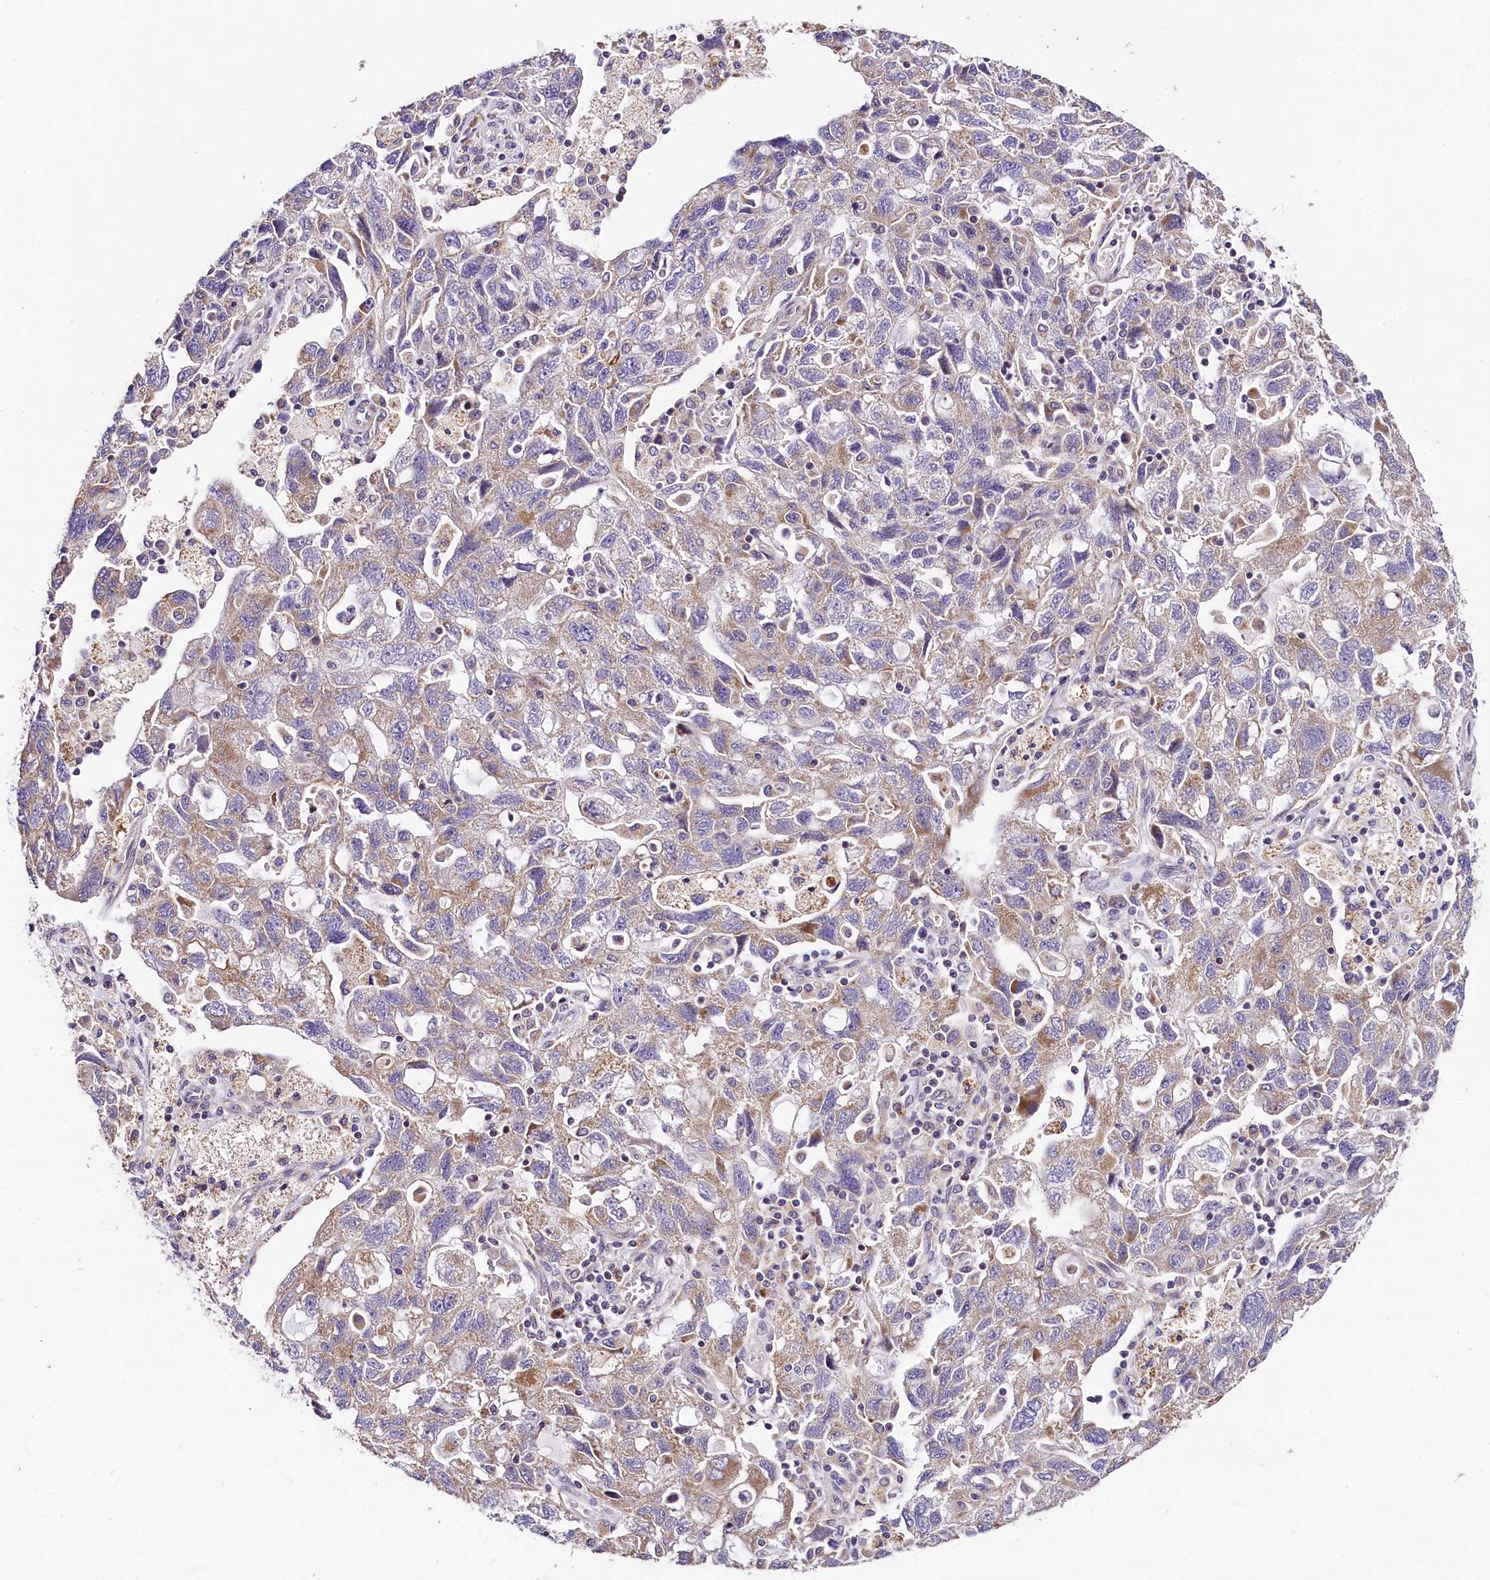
{"staining": {"intensity": "weak", "quantity": "25%-75%", "location": "cytoplasmic/membranous"}, "tissue": "ovarian cancer", "cell_type": "Tumor cells", "image_type": "cancer", "snomed": [{"axis": "morphology", "description": "Carcinoma, NOS"}, {"axis": "morphology", "description": "Cystadenocarcinoma, serous, NOS"}, {"axis": "topography", "description": "Ovary"}], "caption": "The micrograph shows a brown stain indicating the presence of a protein in the cytoplasmic/membranous of tumor cells in serous cystadenocarcinoma (ovarian).", "gene": "ACAA2", "patient": {"sex": "female", "age": 69}}